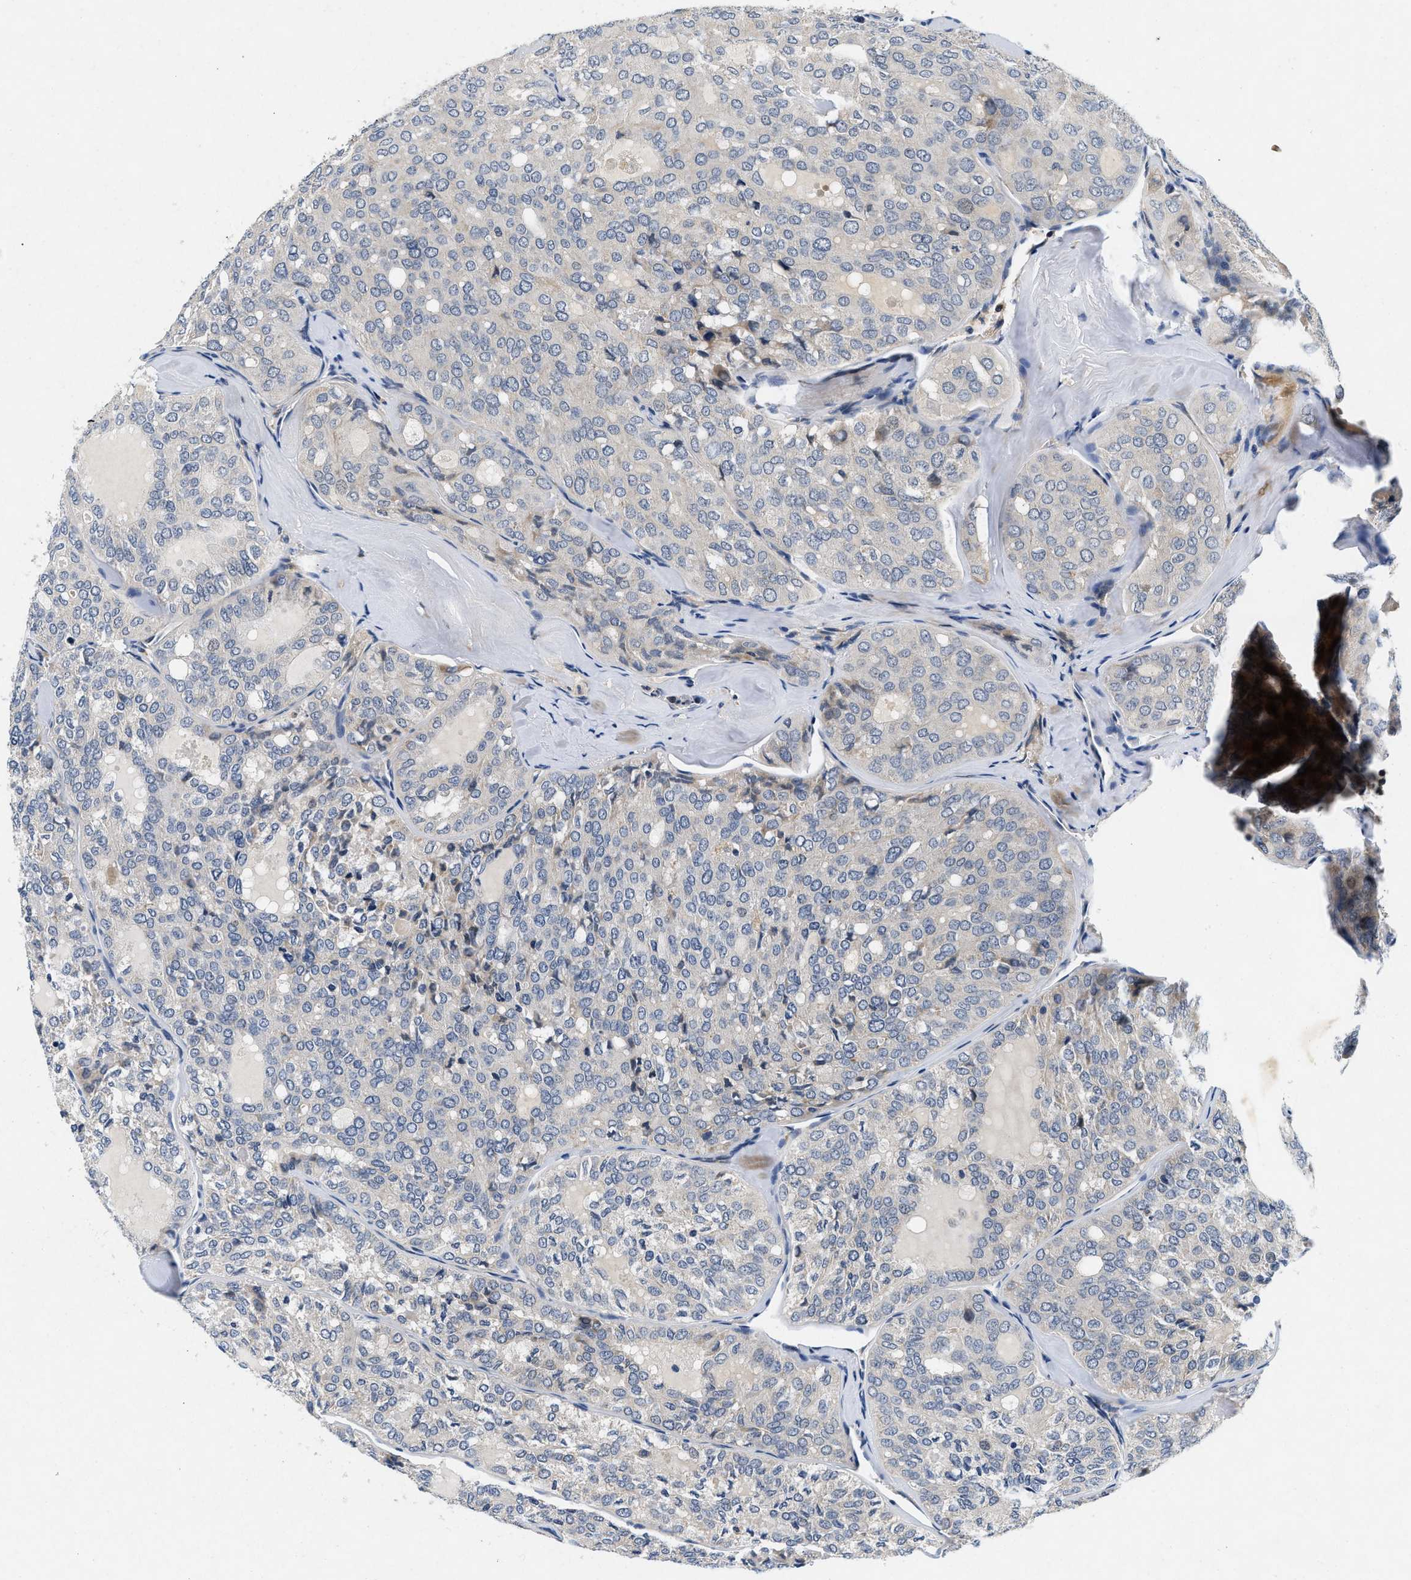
{"staining": {"intensity": "negative", "quantity": "none", "location": "none"}, "tissue": "thyroid cancer", "cell_type": "Tumor cells", "image_type": "cancer", "snomed": [{"axis": "morphology", "description": "Follicular adenoma carcinoma, NOS"}, {"axis": "topography", "description": "Thyroid gland"}], "caption": "Immunohistochemical staining of thyroid follicular adenoma carcinoma exhibits no significant expression in tumor cells. The staining was performed using DAB (3,3'-diaminobenzidine) to visualize the protein expression in brown, while the nuclei were stained in blue with hematoxylin (Magnification: 20x).", "gene": "PDP1", "patient": {"sex": "male", "age": 75}}